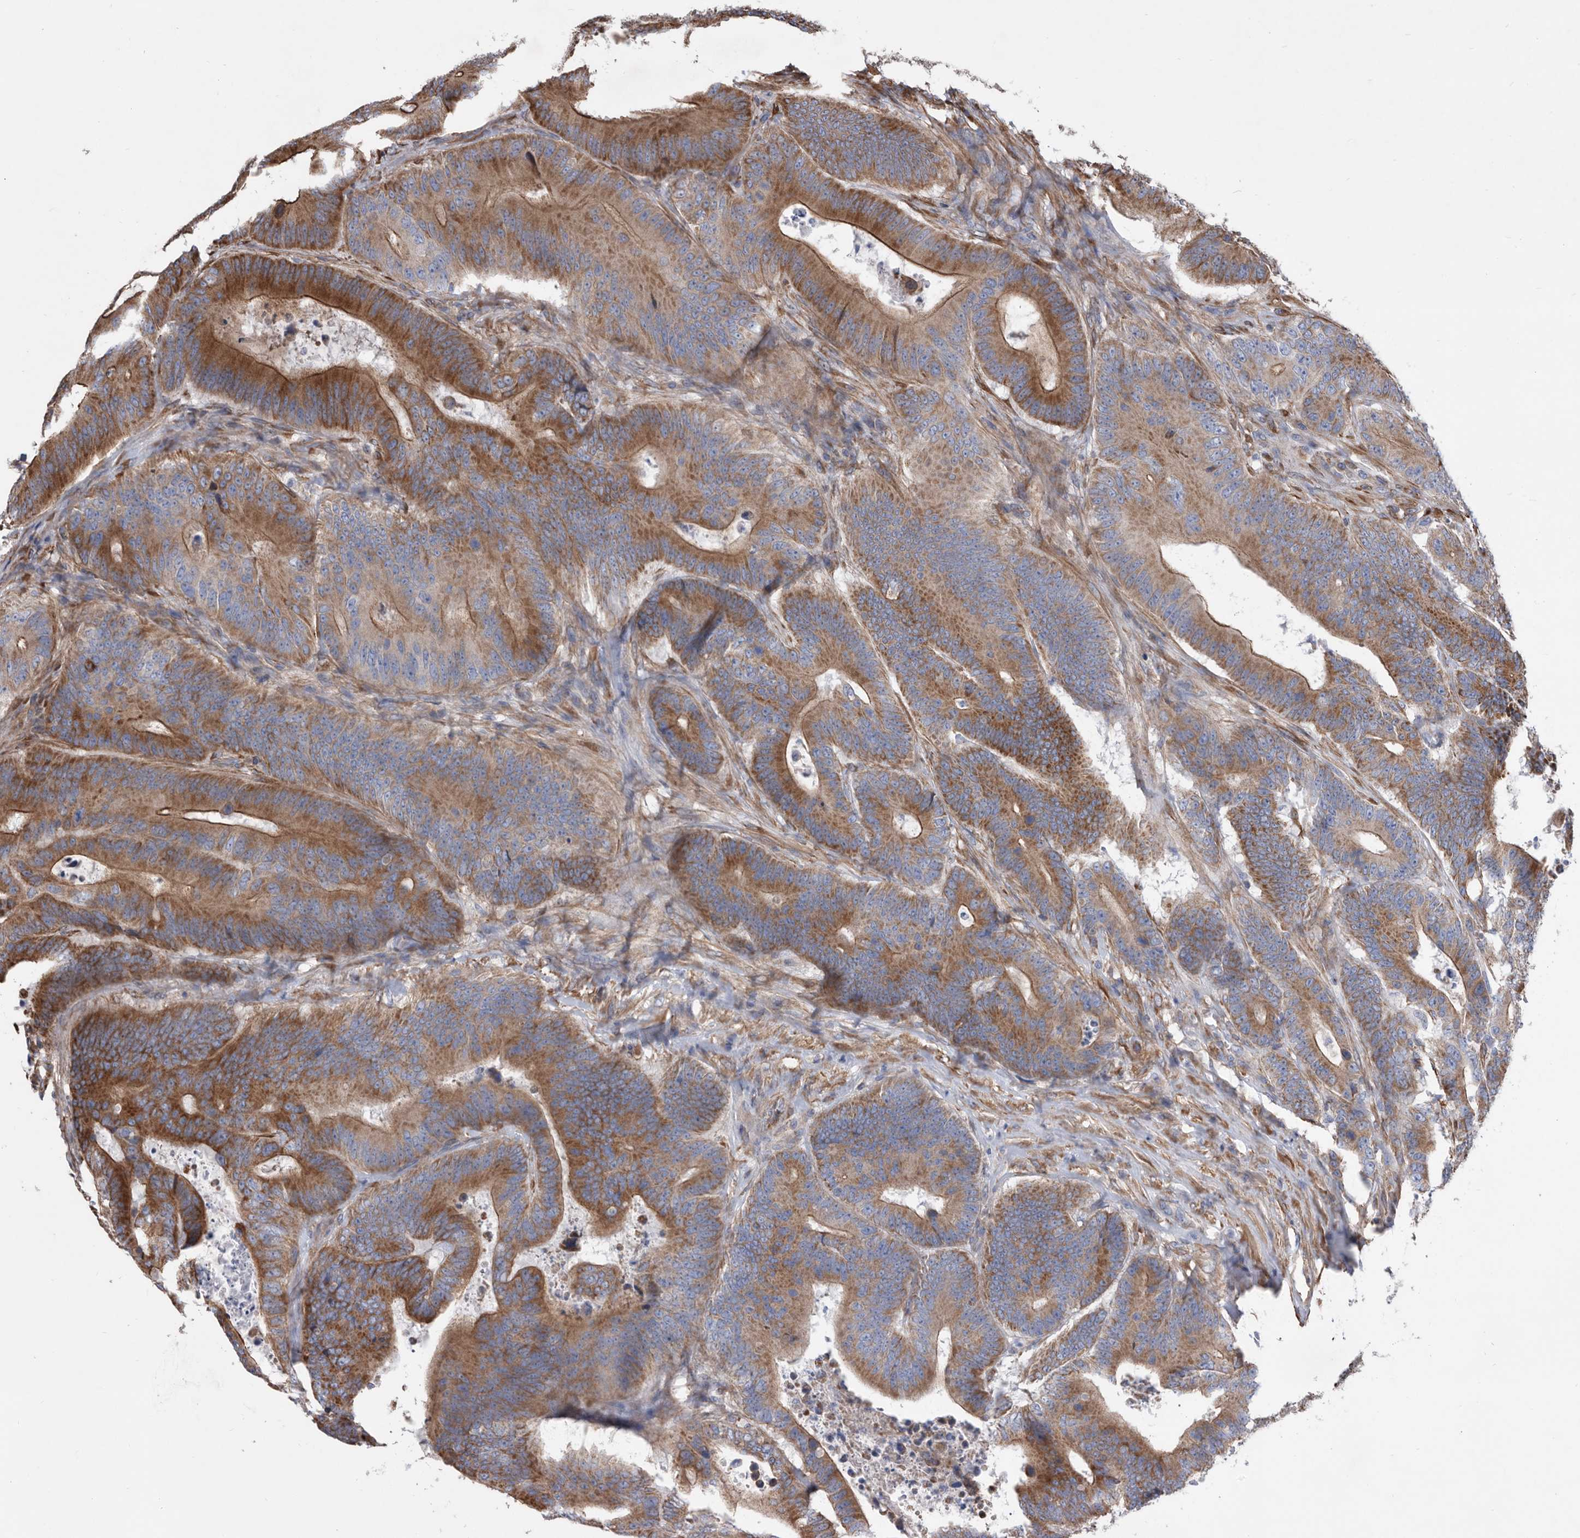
{"staining": {"intensity": "strong", "quantity": "25%-75%", "location": "cytoplasmic/membranous"}, "tissue": "colorectal cancer", "cell_type": "Tumor cells", "image_type": "cancer", "snomed": [{"axis": "morphology", "description": "Adenocarcinoma, NOS"}, {"axis": "topography", "description": "Colon"}], "caption": "Immunohistochemistry micrograph of human adenocarcinoma (colorectal) stained for a protein (brown), which shows high levels of strong cytoplasmic/membranous staining in about 25%-75% of tumor cells.", "gene": "ATP13A3", "patient": {"sex": "male", "age": 83}}